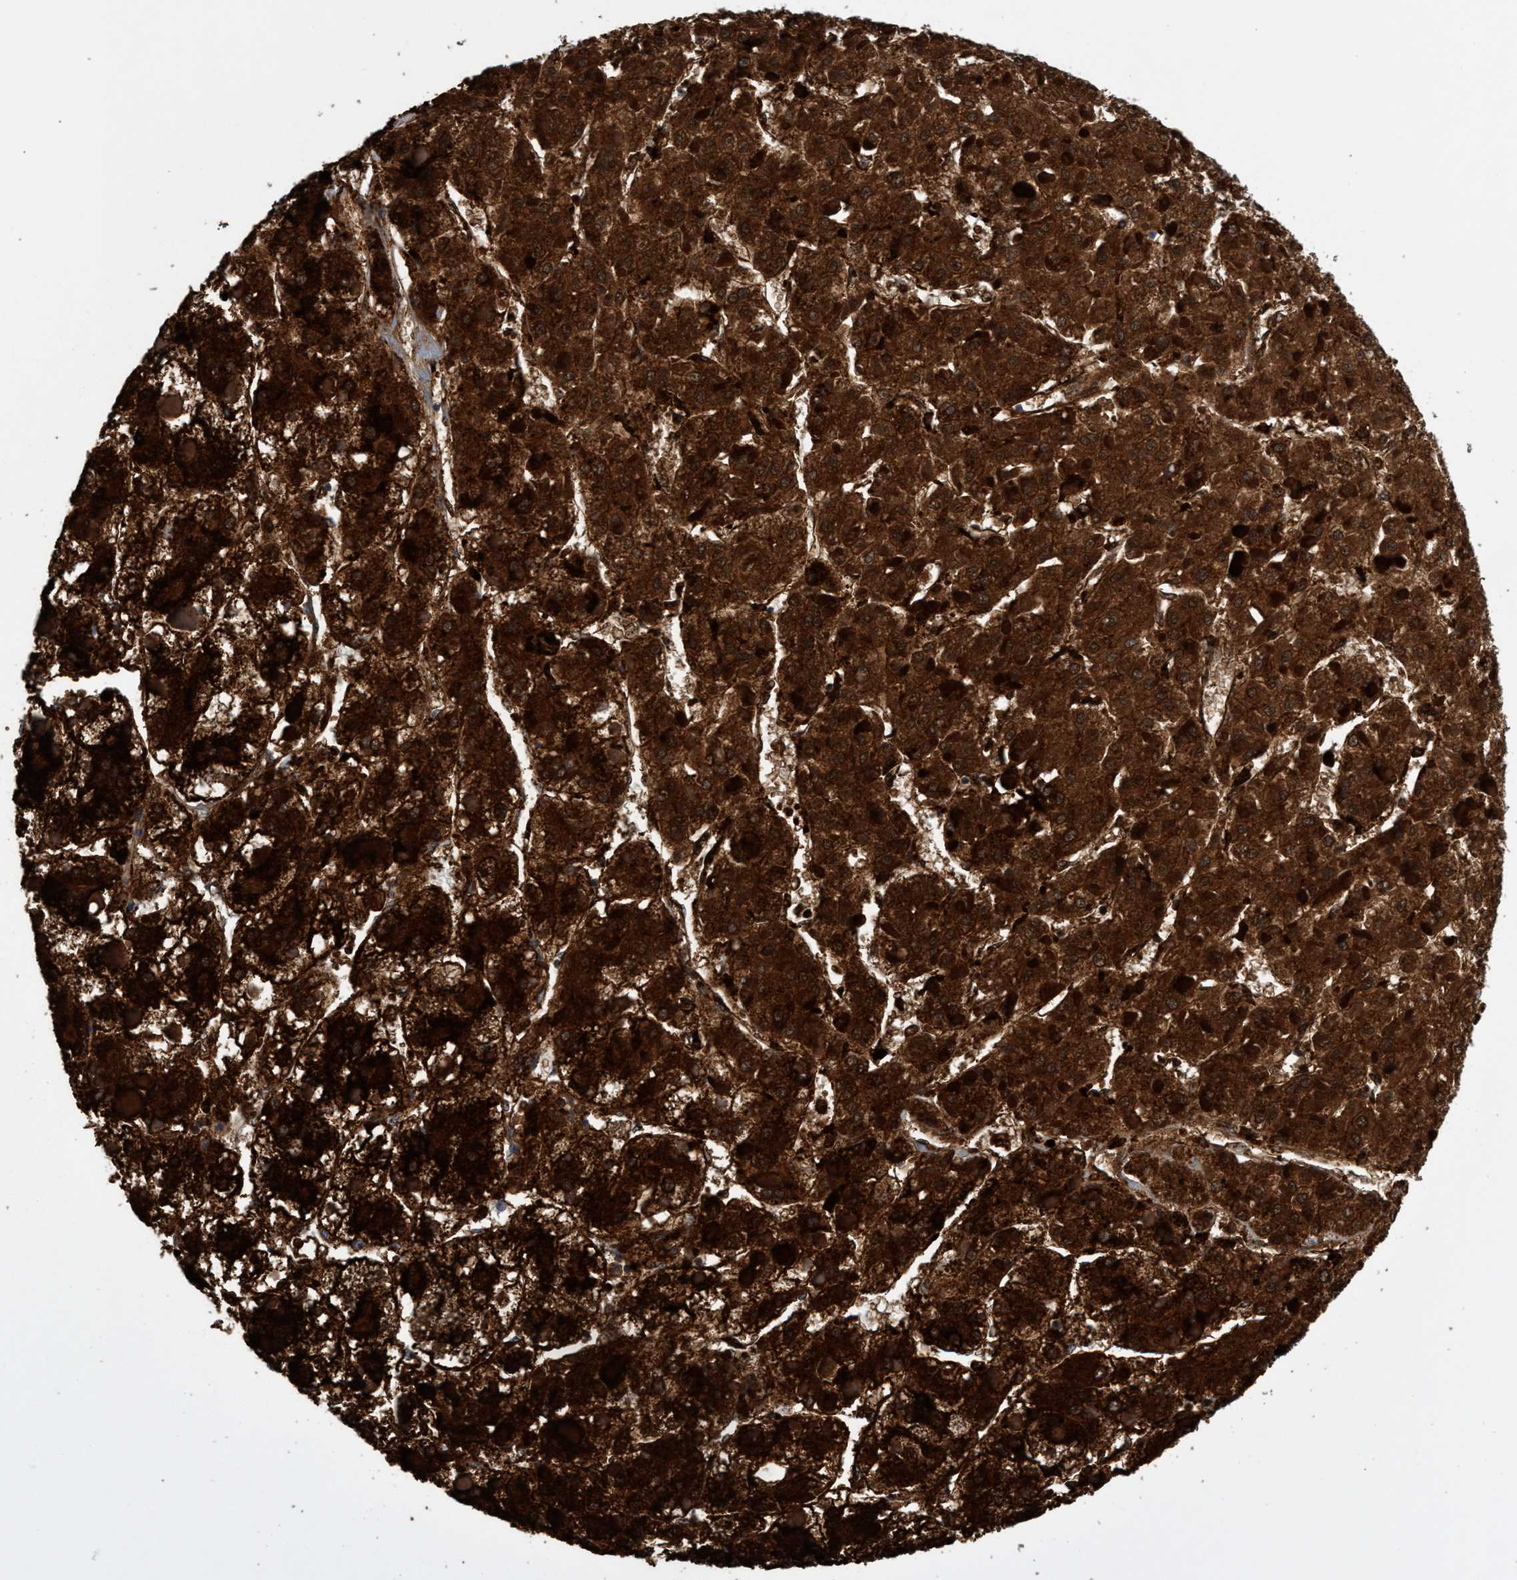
{"staining": {"intensity": "strong", "quantity": ">75%", "location": "cytoplasmic/membranous"}, "tissue": "liver cancer", "cell_type": "Tumor cells", "image_type": "cancer", "snomed": [{"axis": "morphology", "description": "Carcinoma, Hepatocellular, NOS"}, {"axis": "topography", "description": "Liver"}], "caption": "Protein staining of liver cancer tissue shows strong cytoplasmic/membranous positivity in about >75% of tumor cells.", "gene": "CRYZ", "patient": {"sex": "female", "age": 73}}